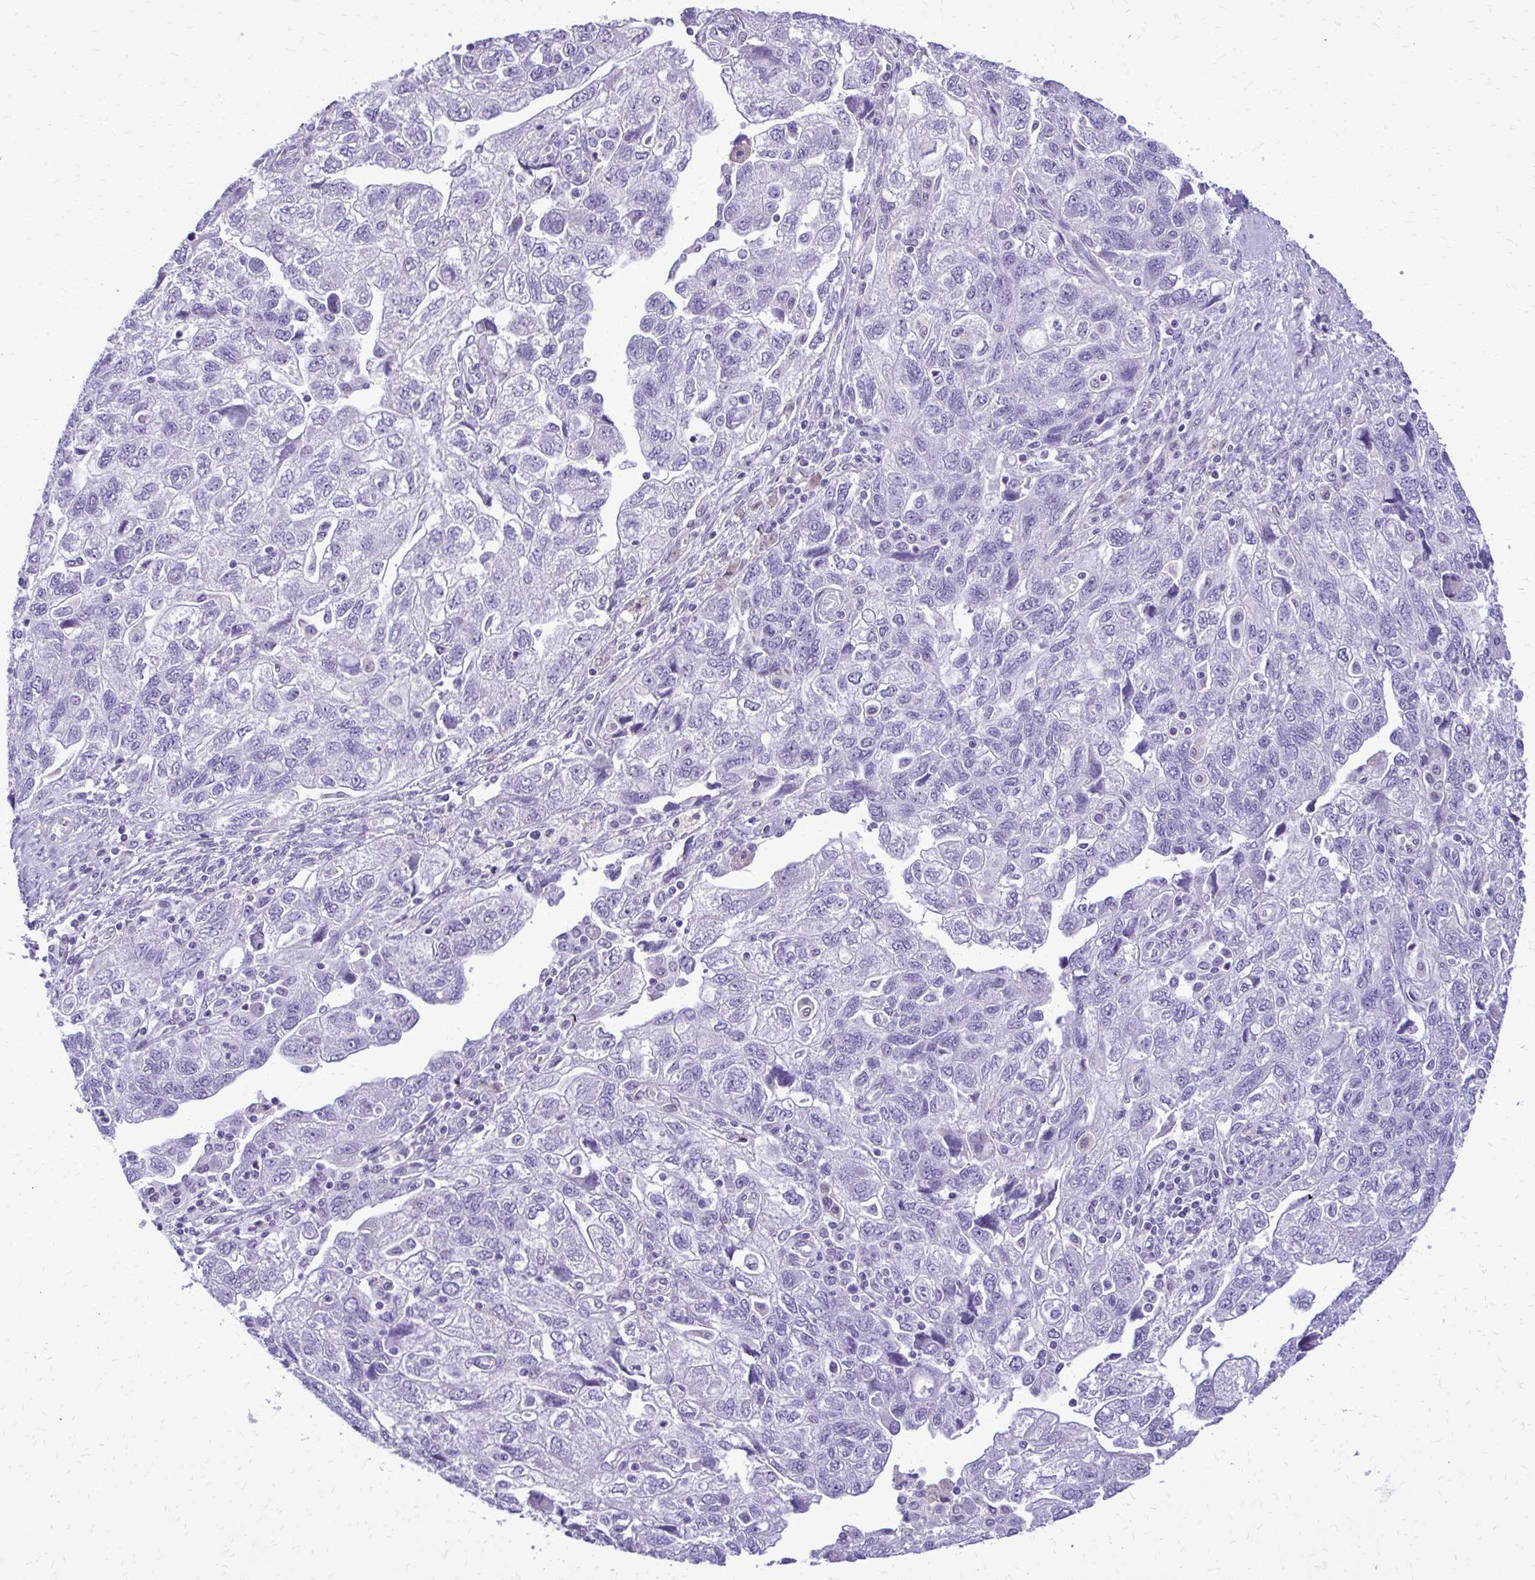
{"staining": {"intensity": "negative", "quantity": "none", "location": "none"}, "tissue": "ovarian cancer", "cell_type": "Tumor cells", "image_type": "cancer", "snomed": [{"axis": "morphology", "description": "Carcinoma, NOS"}, {"axis": "morphology", "description": "Cystadenocarcinoma, serous, NOS"}, {"axis": "topography", "description": "Ovary"}], "caption": "The image displays no staining of tumor cells in ovarian cancer.", "gene": "RASL11B", "patient": {"sex": "female", "age": 69}}